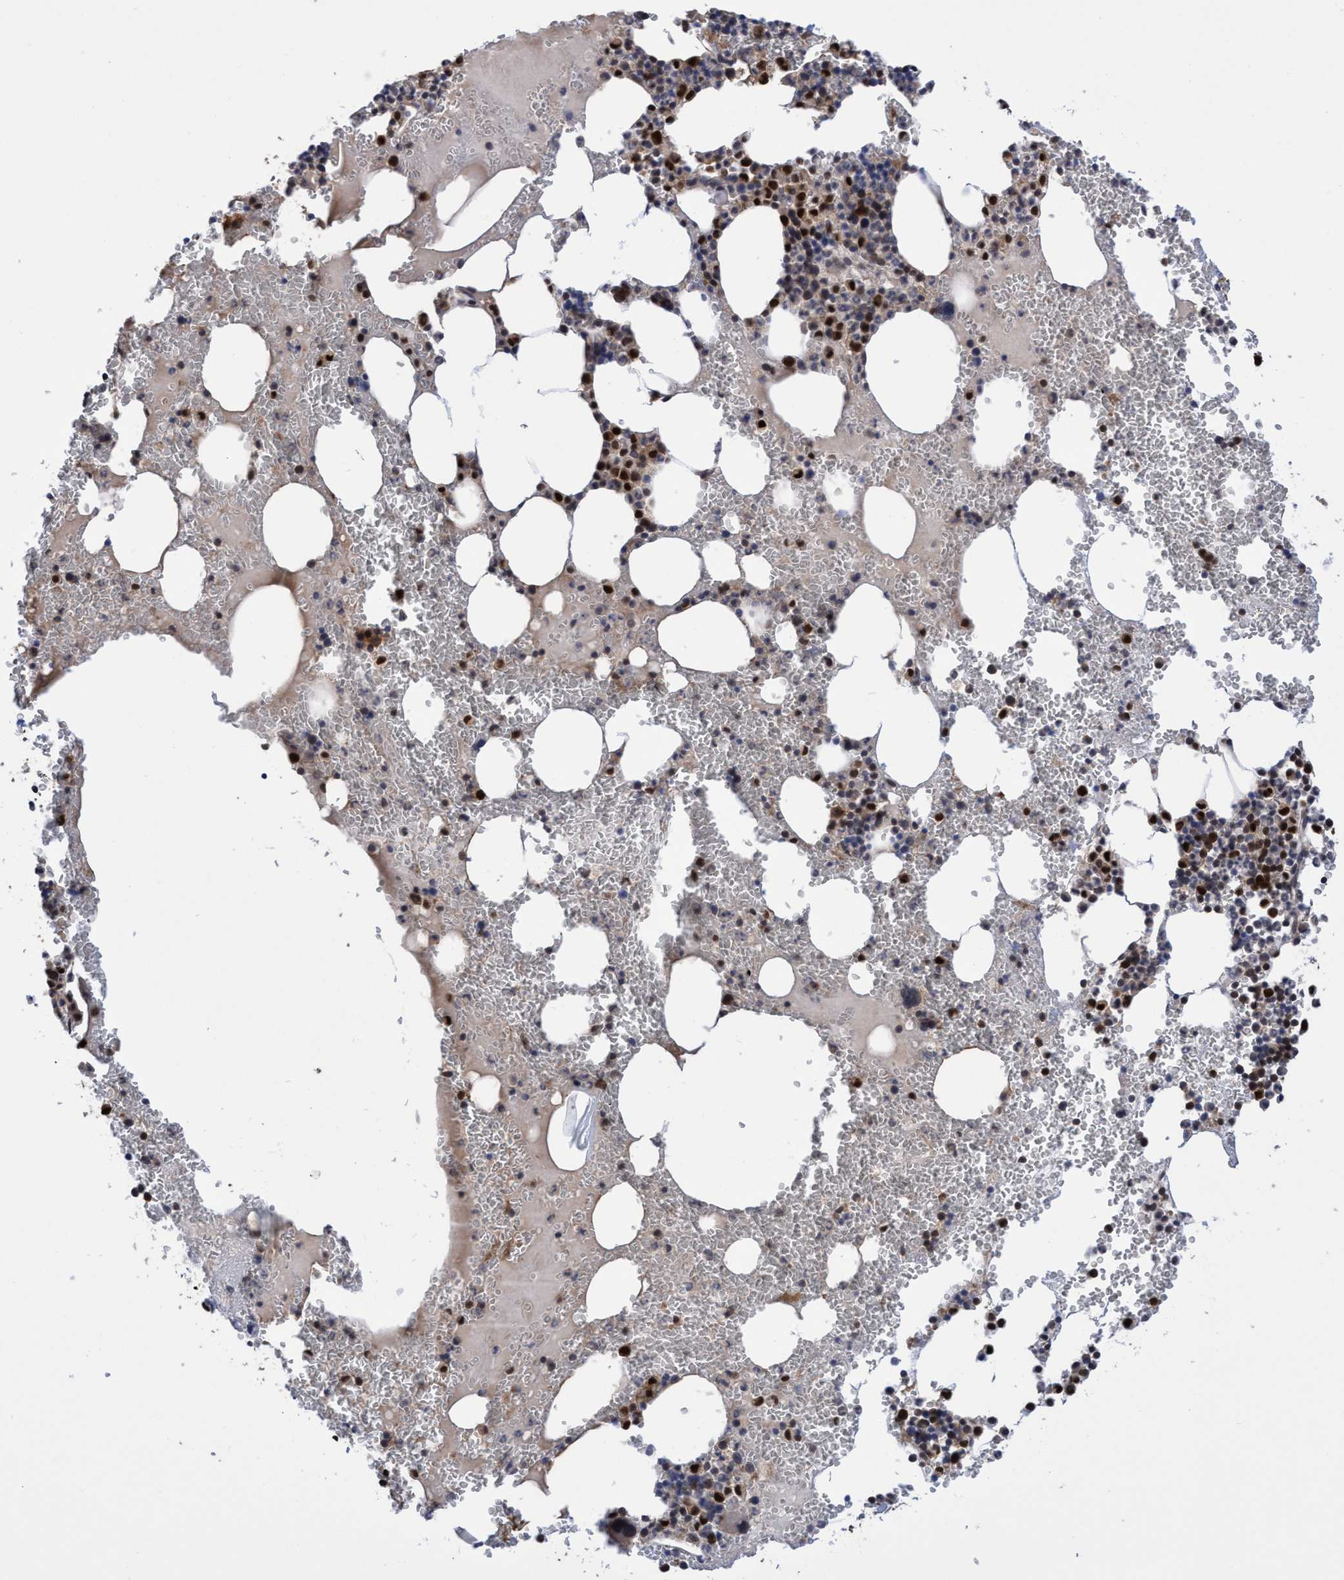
{"staining": {"intensity": "strong", "quantity": "25%-75%", "location": "cytoplasmic/membranous,nuclear"}, "tissue": "bone marrow", "cell_type": "Hematopoietic cells", "image_type": "normal", "snomed": [{"axis": "morphology", "description": "Normal tissue, NOS"}, {"axis": "morphology", "description": "Inflammation, NOS"}, {"axis": "topography", "description": "Bone marrow"}], "caption": "Strong cytoplasmic/membranous,nuclear protein positivity is identified in about 25%-75% of hematopoietic cells in bone marrow. Nuclei are stained in blue.", "gene": "SLBP", "patient": {"sex": "female", "age": 67}}